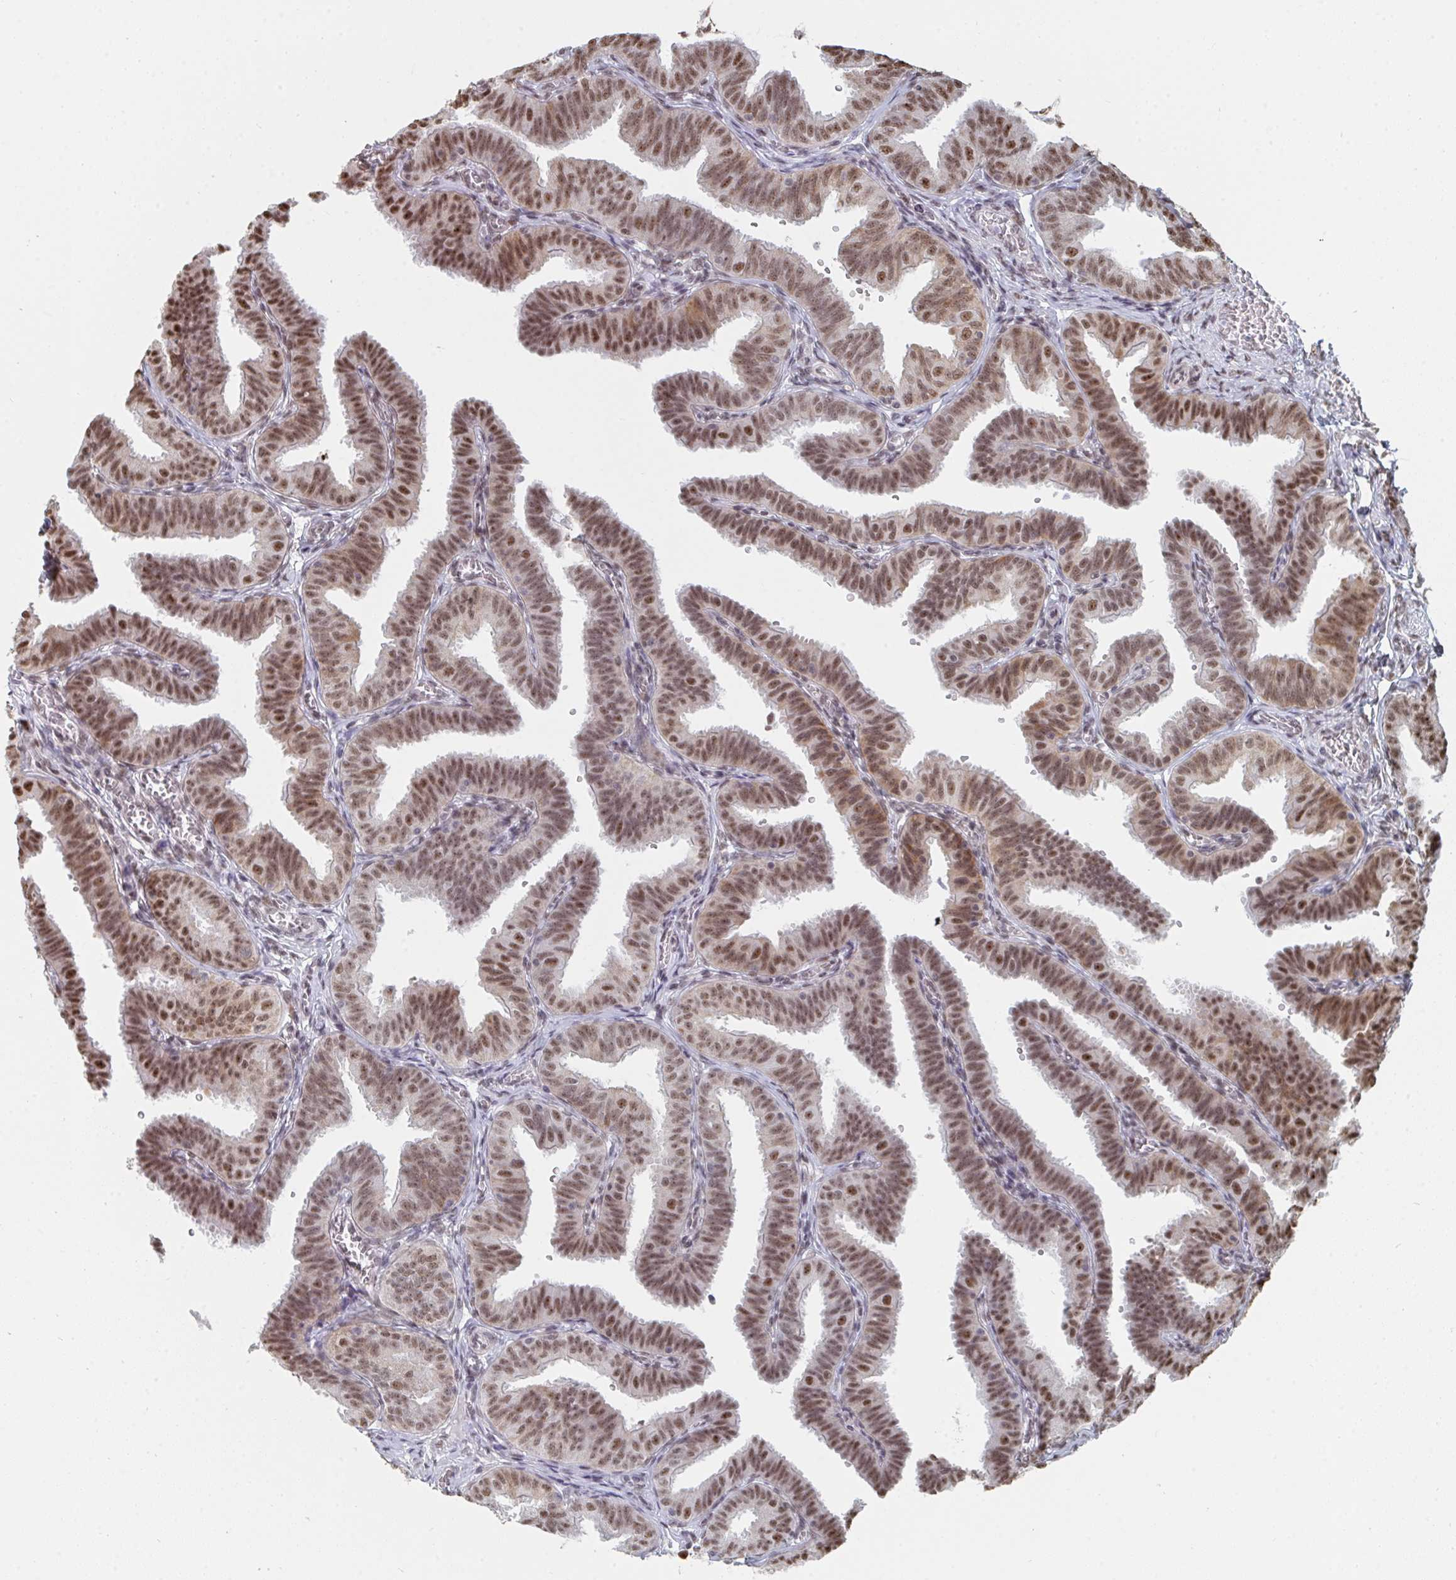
{"staining": {"intensity": "moderate", "quantity": ">75%", "location": "nuclear"}, "tissue": "fallopian tube", "cell_type": "Glandular cells", "image_type": "normal", "snomed": [{"axis": "morphology", "description": "Normal tissue, NOS"}, {"axis": "topography", "description": "Fallopian tube"}], "caption": "Brown immunohistochemical staining in unremarkable fallopian tube shows moderate nuclear staining in about >75% of glandular cells.", "gene": "MBNL1", "patient": {"sex": "female", "age": 25}}